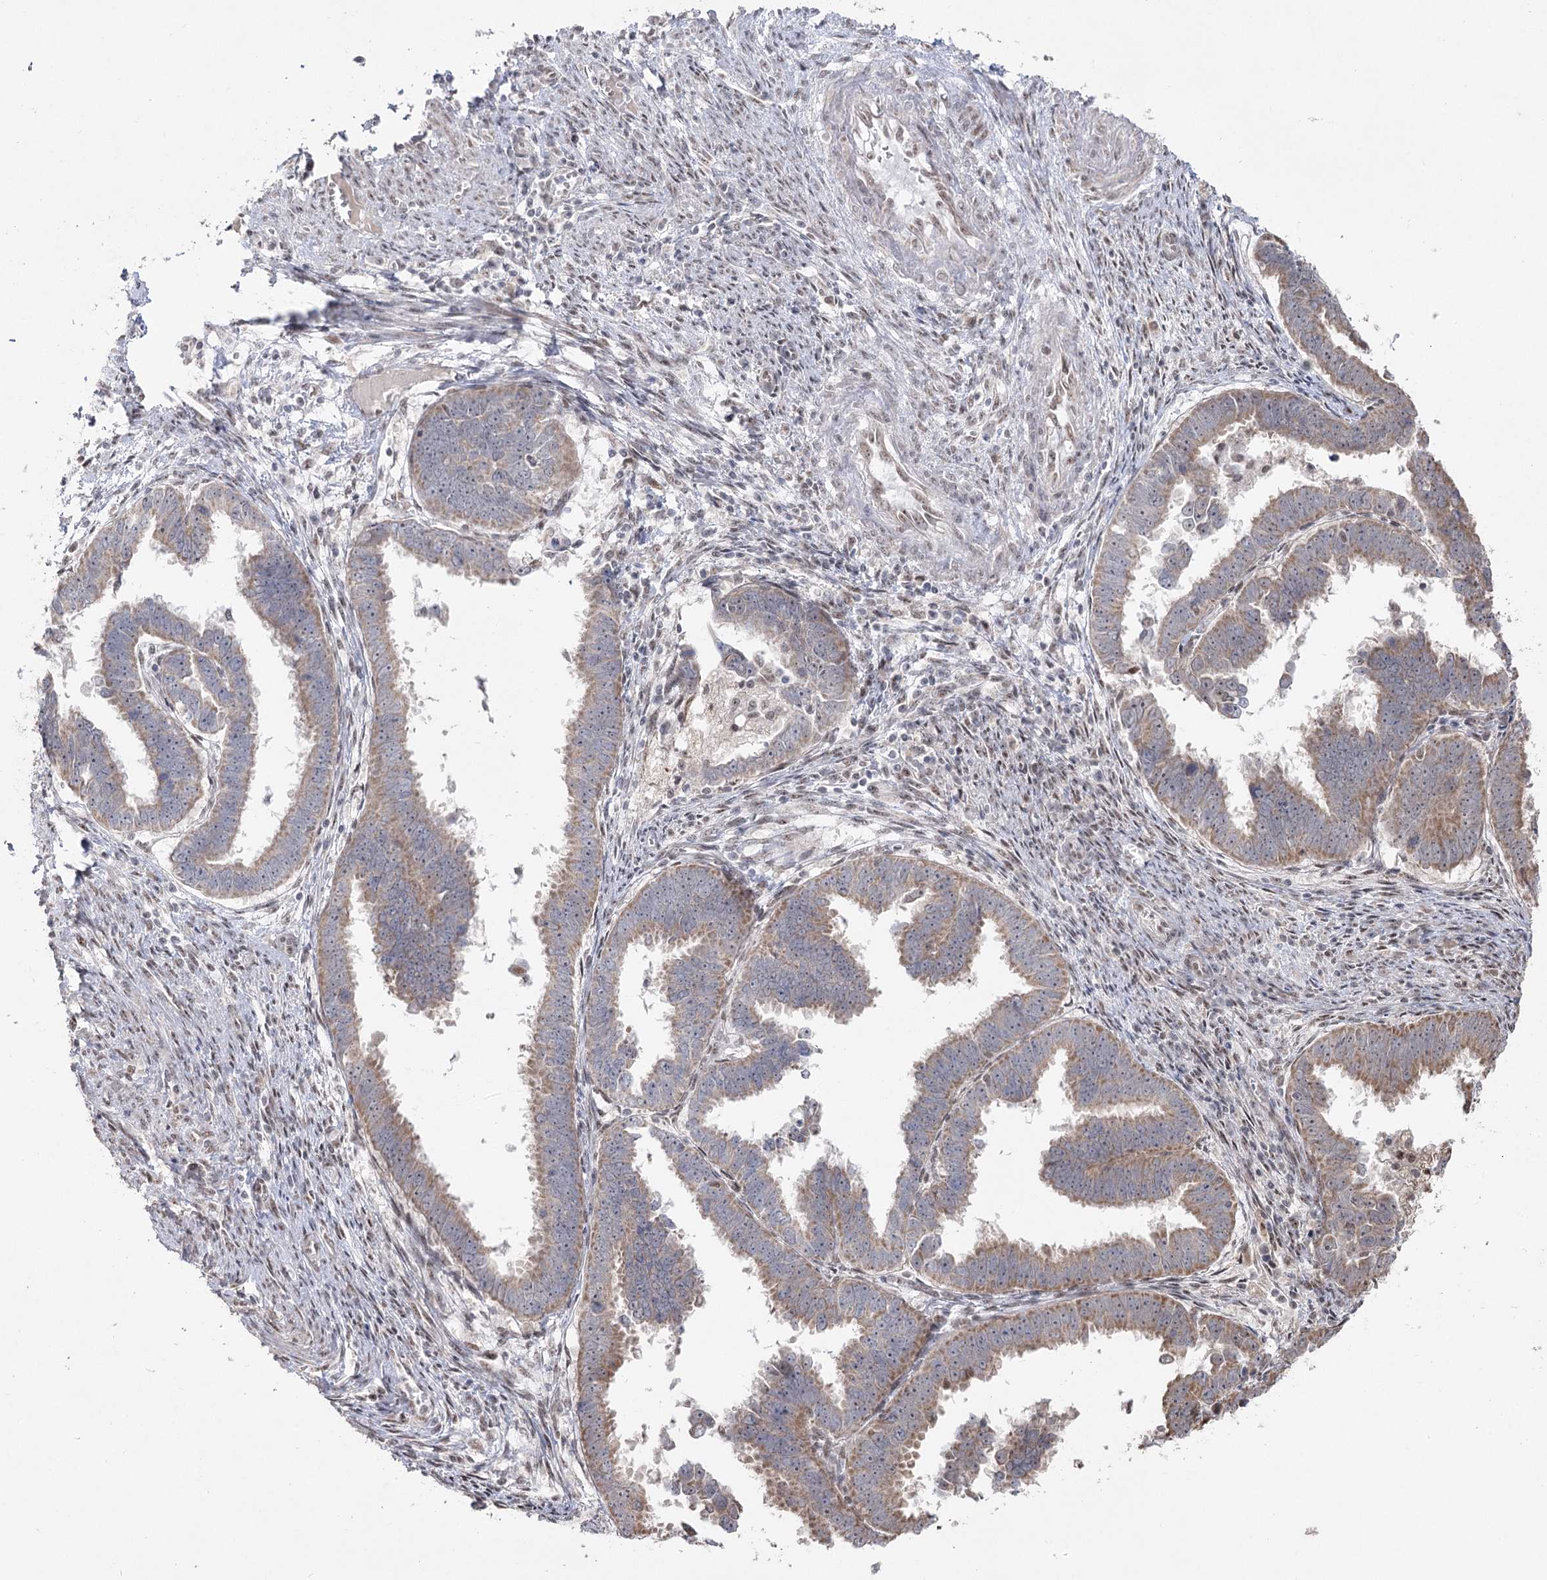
{"staining": {"intensity": "weak", "quantity": "25%-75%", "location": "cytoplasmic/membranous"}, "tissue": "endometrial cancer", "cell_type": "Tumor cells", "image_type": "cancer", "snomed": [{"axis": "morphology", "description": "Adenocarcinoma, NOS"}, {"axis": "topography", "description": "Endometrium"}], "caption": "An image showing weak cytoplasmic/membranous staining in about 25%-75% of tumor cells in endometrial cancer, as visualized by brown immunohistochemical staining.", "gene": "RUFY4", "patient": {"sex": "female", "age": 75}}